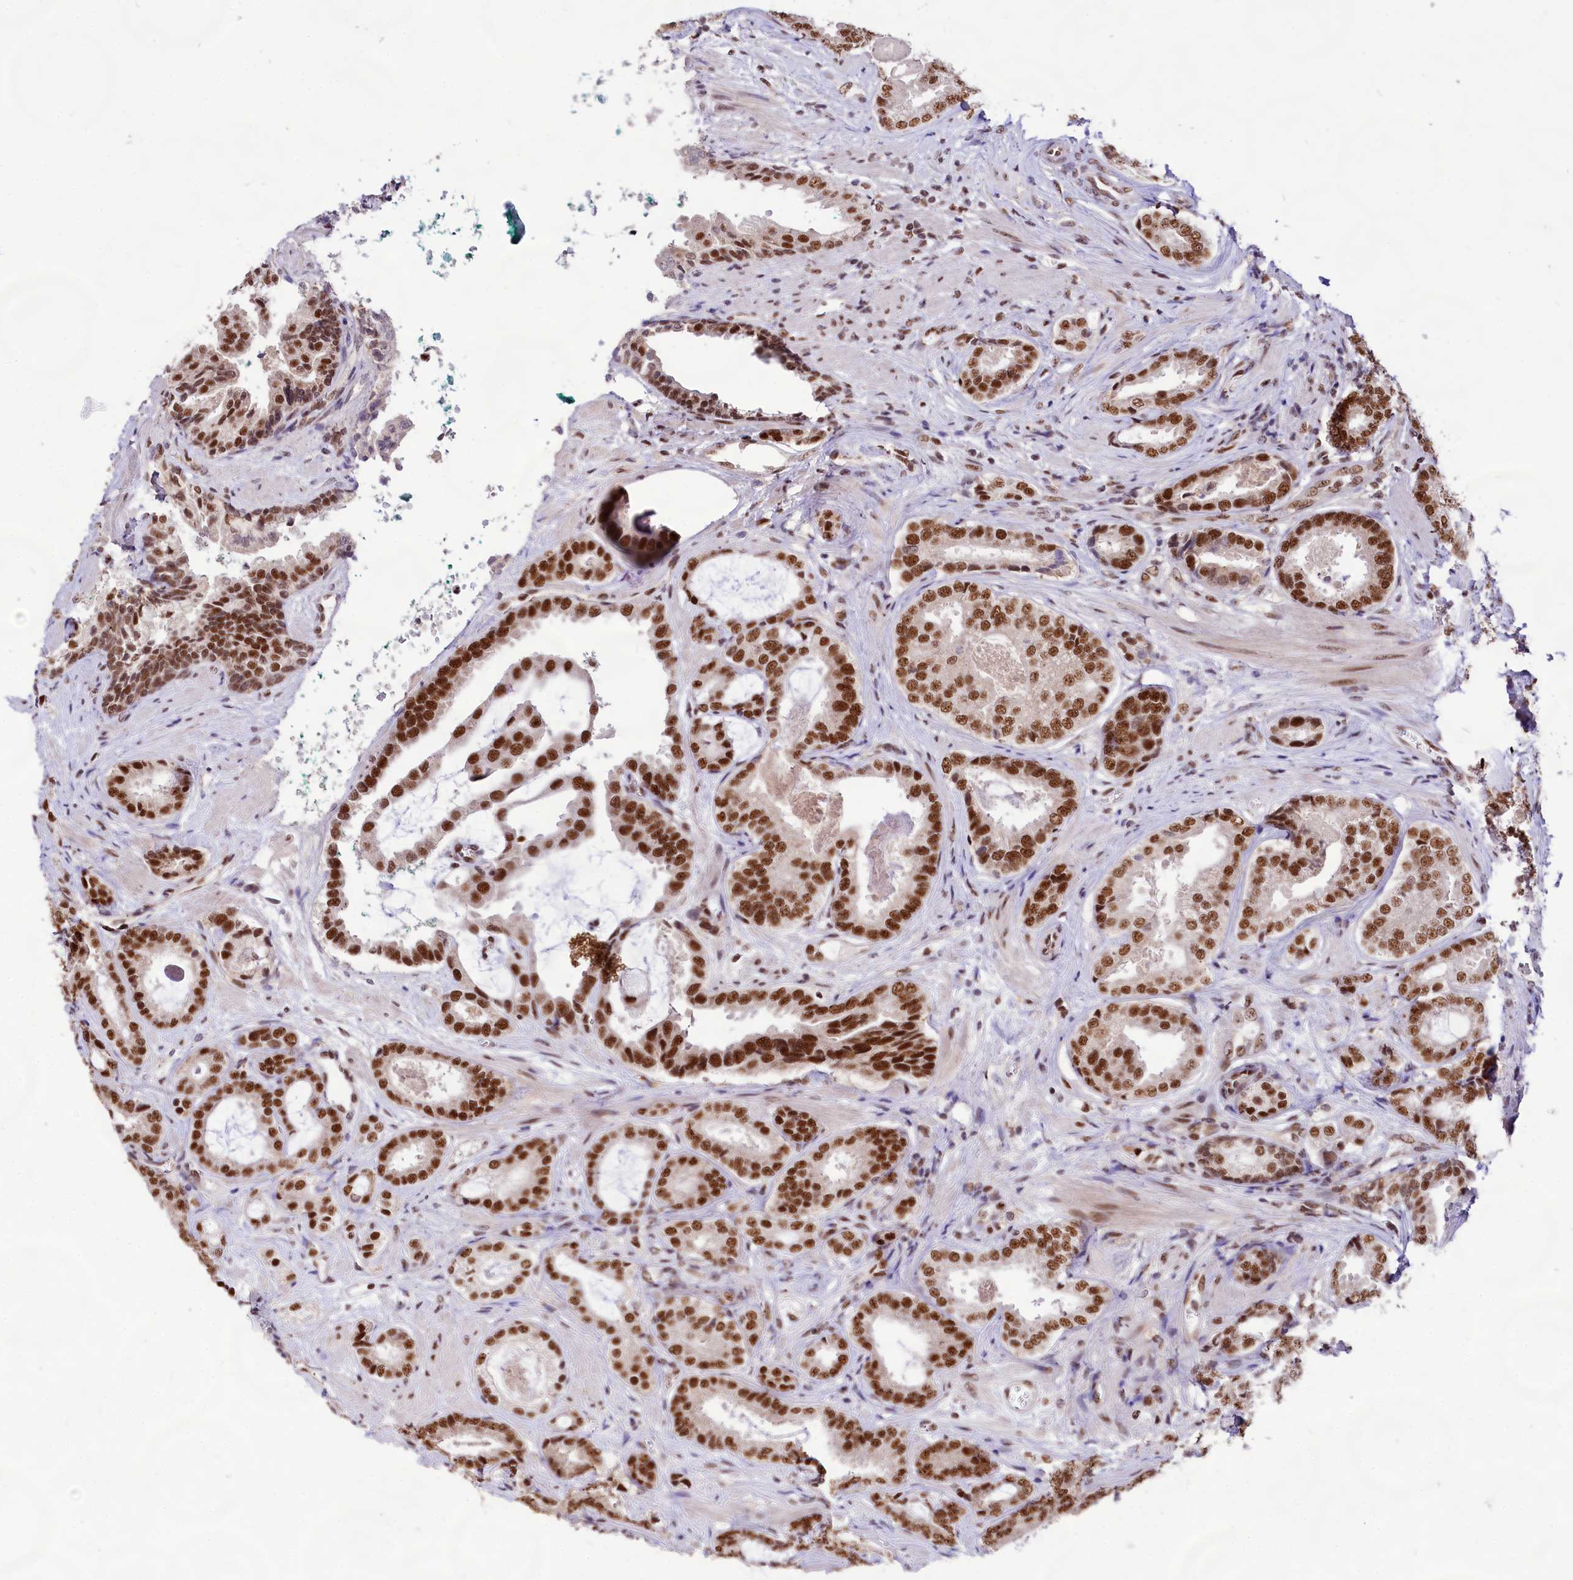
{"staining": {"intensity": "strong", "quantity": ">75%", "location": "nuclear"}, "tissue": "prostate cancer", "cell_type": "Tumor cells", "image_type": "cancer", "snomed": [{"axis": "morphology", "description": "Adenocarcinoma, High grade"}, {"axis": "topography", "description": "Prostate"}], "caption": "This histopathology image exhibits IHC staining of human adenocarcinoma (high-grade) (prostate), with high strong nuclear staining in approximately >75% of tumor cells.", "gene": "HIRA", "patient": {"sex": "male", "age": 60}}